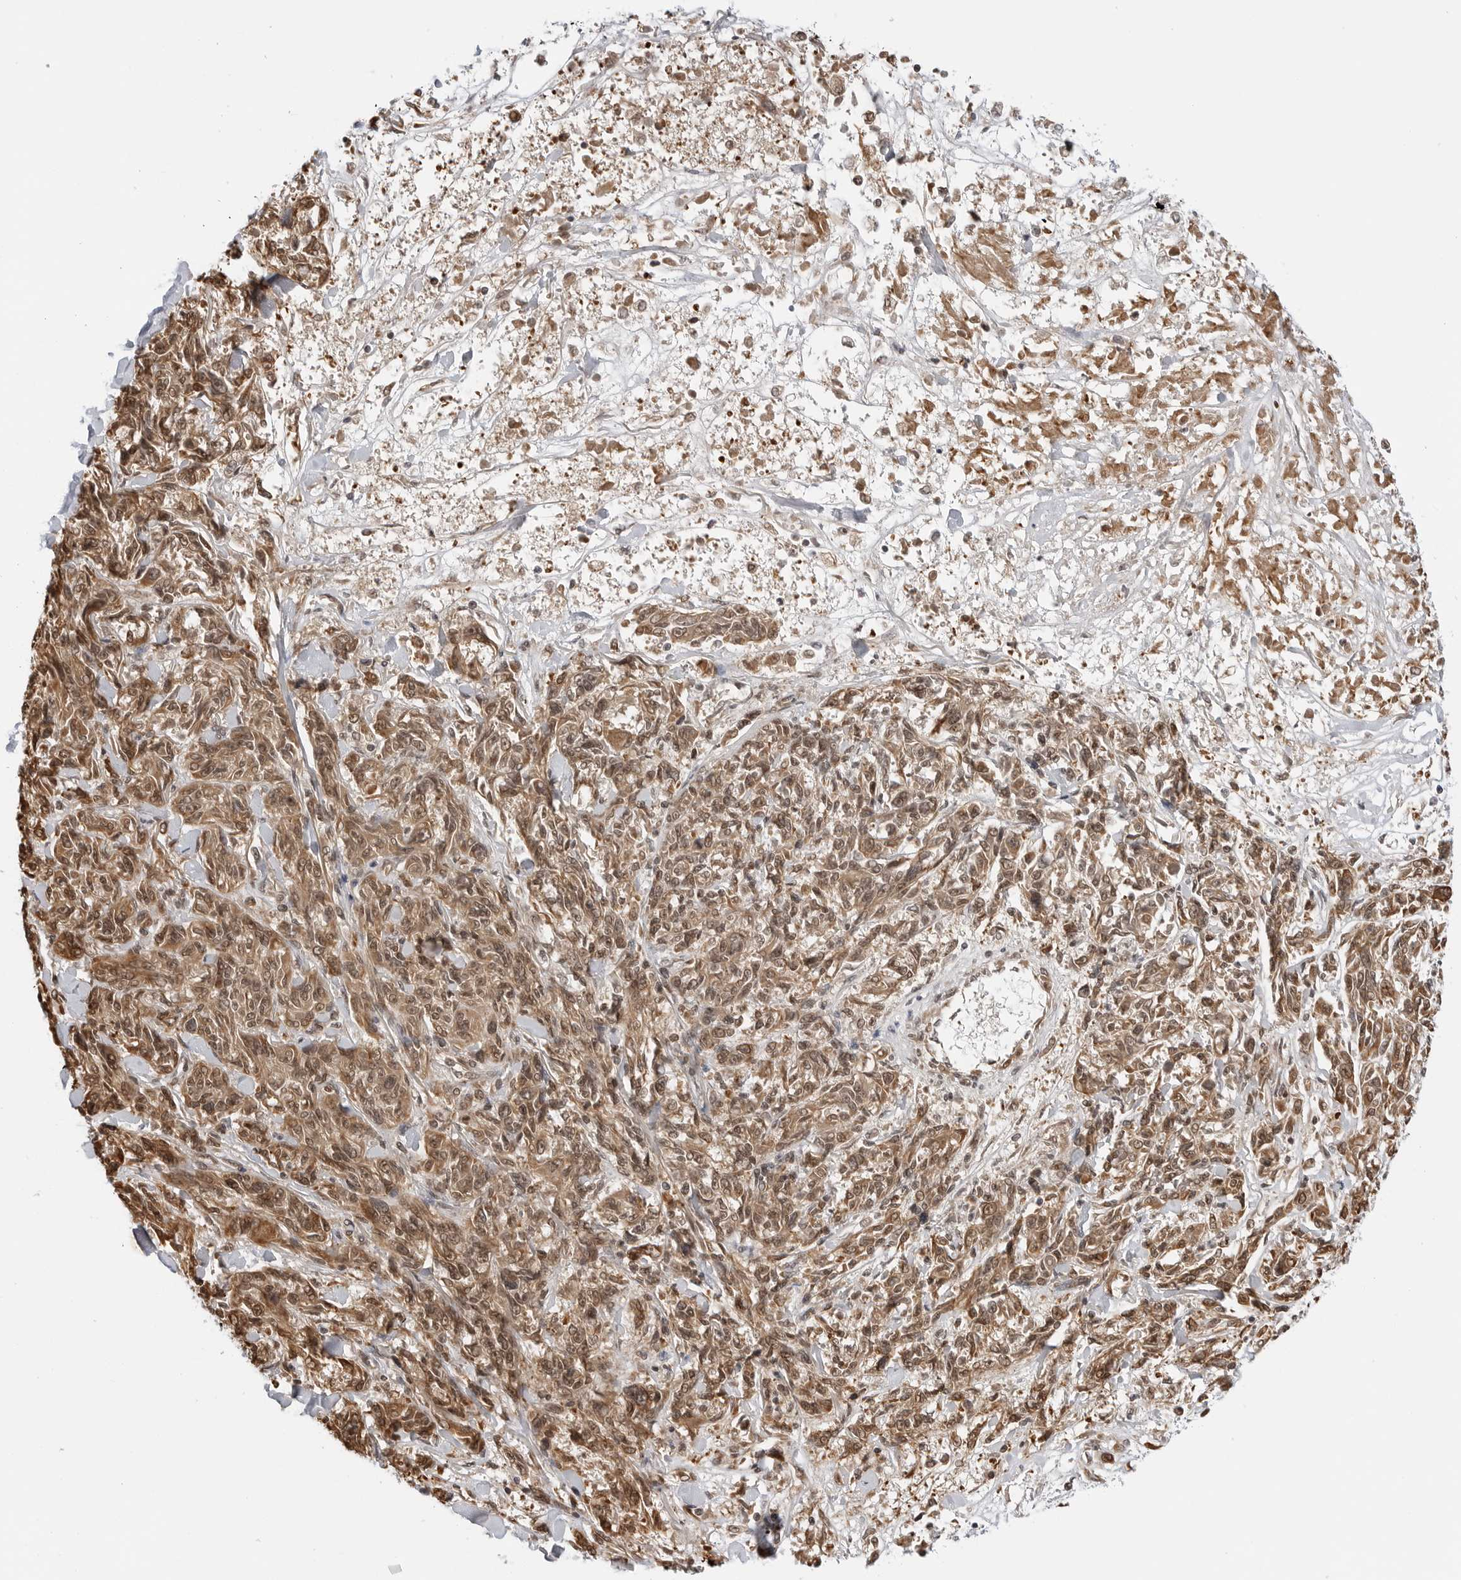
{"staining": {"intensity": "moderate", "quantity": ">75%", "location": "cytoplasmic/membranous,nuclear"}, "tissue": "melanoma", "cell_type": "Tumor cells", "image_type": "cancer", "snomed": [{"axis": "morphology", "description": "Malignant melanoma, NOS"}, {"axis": "topography", "description": "Skin"}], "caption": "There is medium levels of moderate cytoplasmic/membranous and nuclear staining in tumor cells of malignant melanoma, as demonstrated by immunohistochemical staining (brown color).", "gene": "TIPRL", "patient": {"sex": "male", "age": 53}}